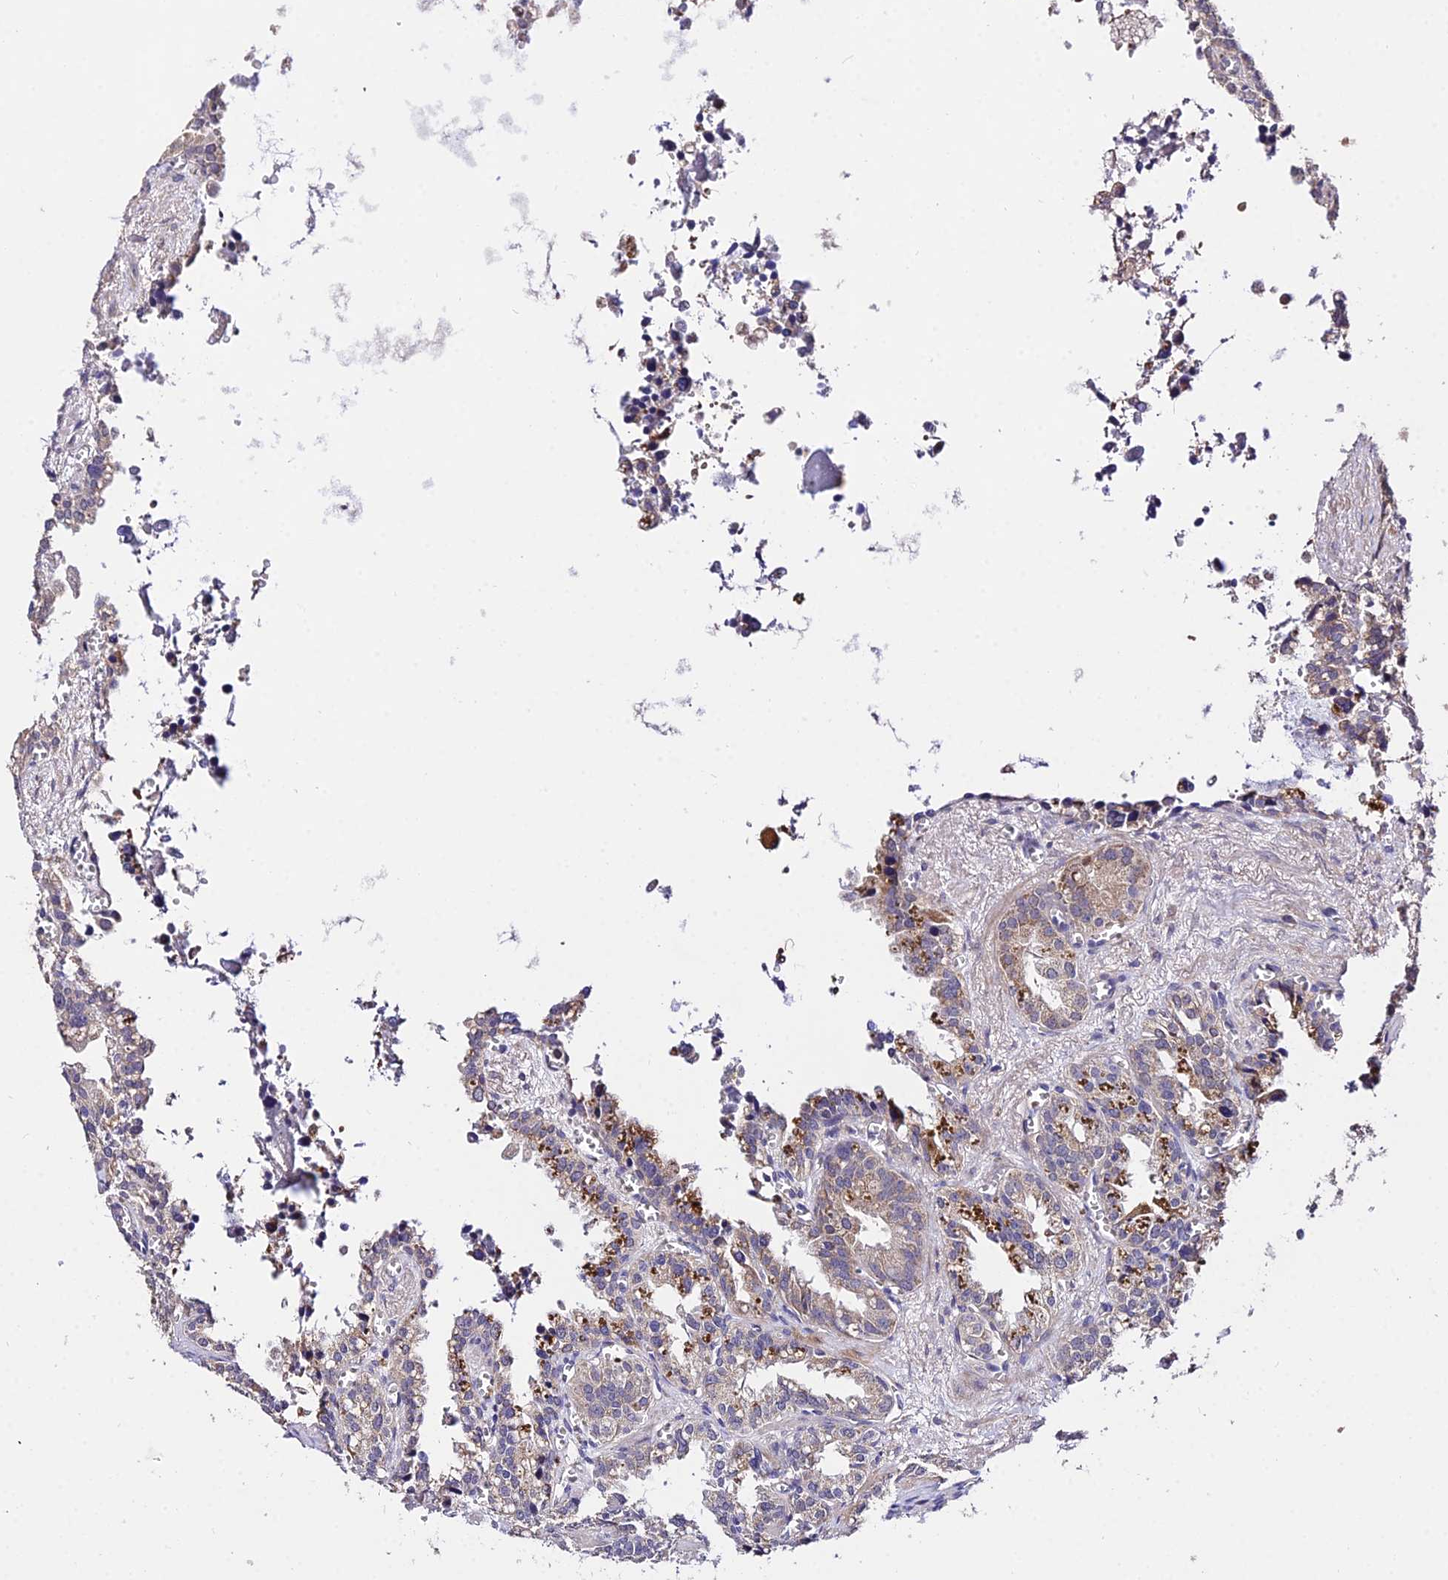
{"staining": {"intensity": "weak", "quantity": "<25%", "location": "cytoplasmic/membranous"}, "tissue": "seminal vesicle", "cell_type": "Glandular cells", "image_type": "normal", "snomed": [{"axis": "morphology", "description": "Normal tissue, NOS"}, {"axis": "topography", "description": "Prostate"}, {"axis": "topography", "description": "Seminal veicle"}], "caption": "This is a image of immunohistochemistry (IHC) staining of benign seminal vesicle, which shows no expression in glandular cells.", "gene": "WDR5B", "patient": {"sex": "male", "age": 51}}